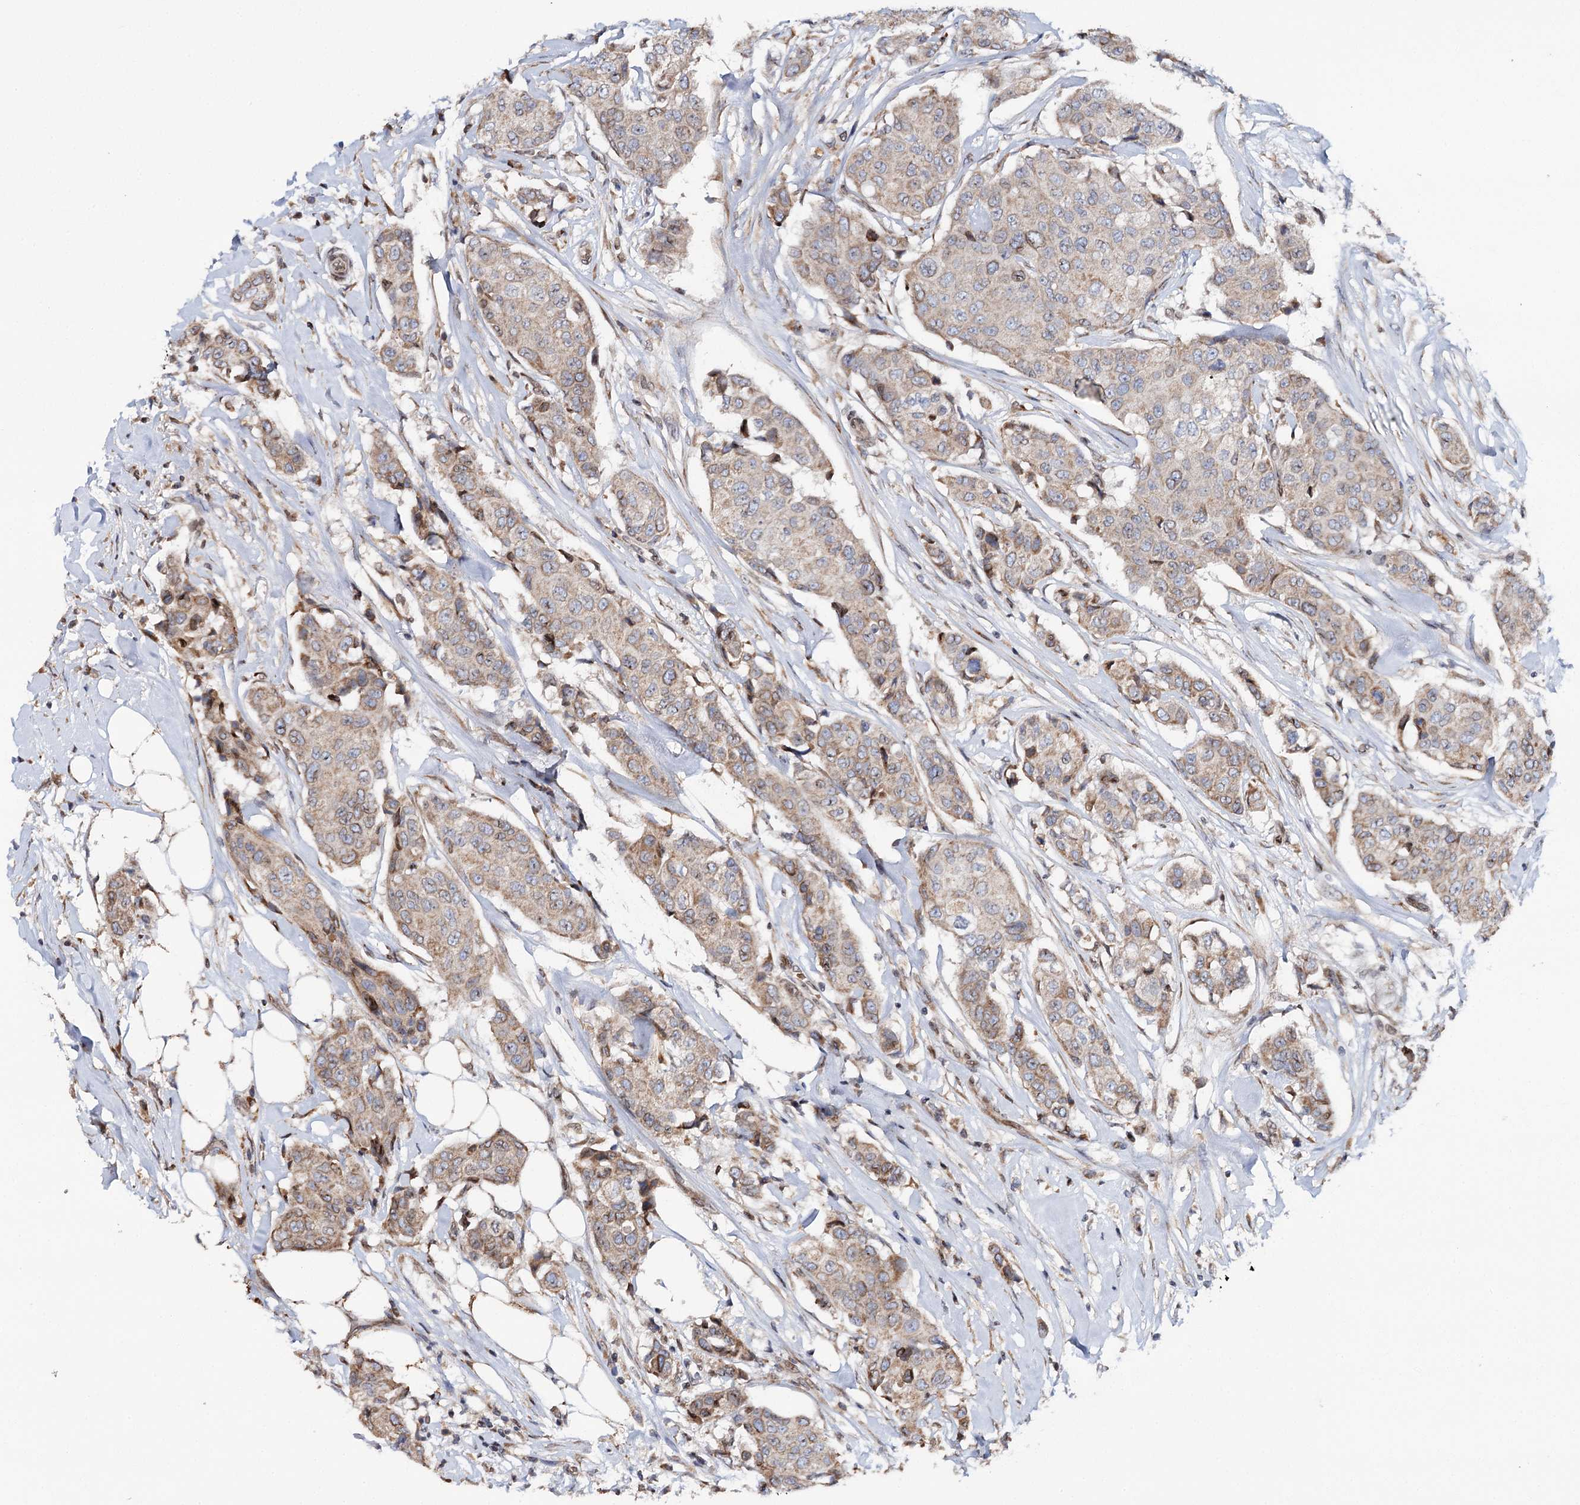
{"staining": {"intensity": "weak", "quantity": "25%-75%", "location": "cytoplasmic/membranous"}, "tissue": "breast cancer", "cell_type": "Tumor cells", "image_type": "cancer", "snomed": [{"axis": "morphology", "description": "Duct carcinoma"}, {"axis": "topography", "description": "Breast"}], "caption": "This is an image of immunohistochemistry staining of breast cancer (invasive ductal carcinoma), which shows weak expression in the cytoplasmic/membranous of tumor cells.", "gene": "CFAP46", "patient": {"sex": "female", "age": 80}}